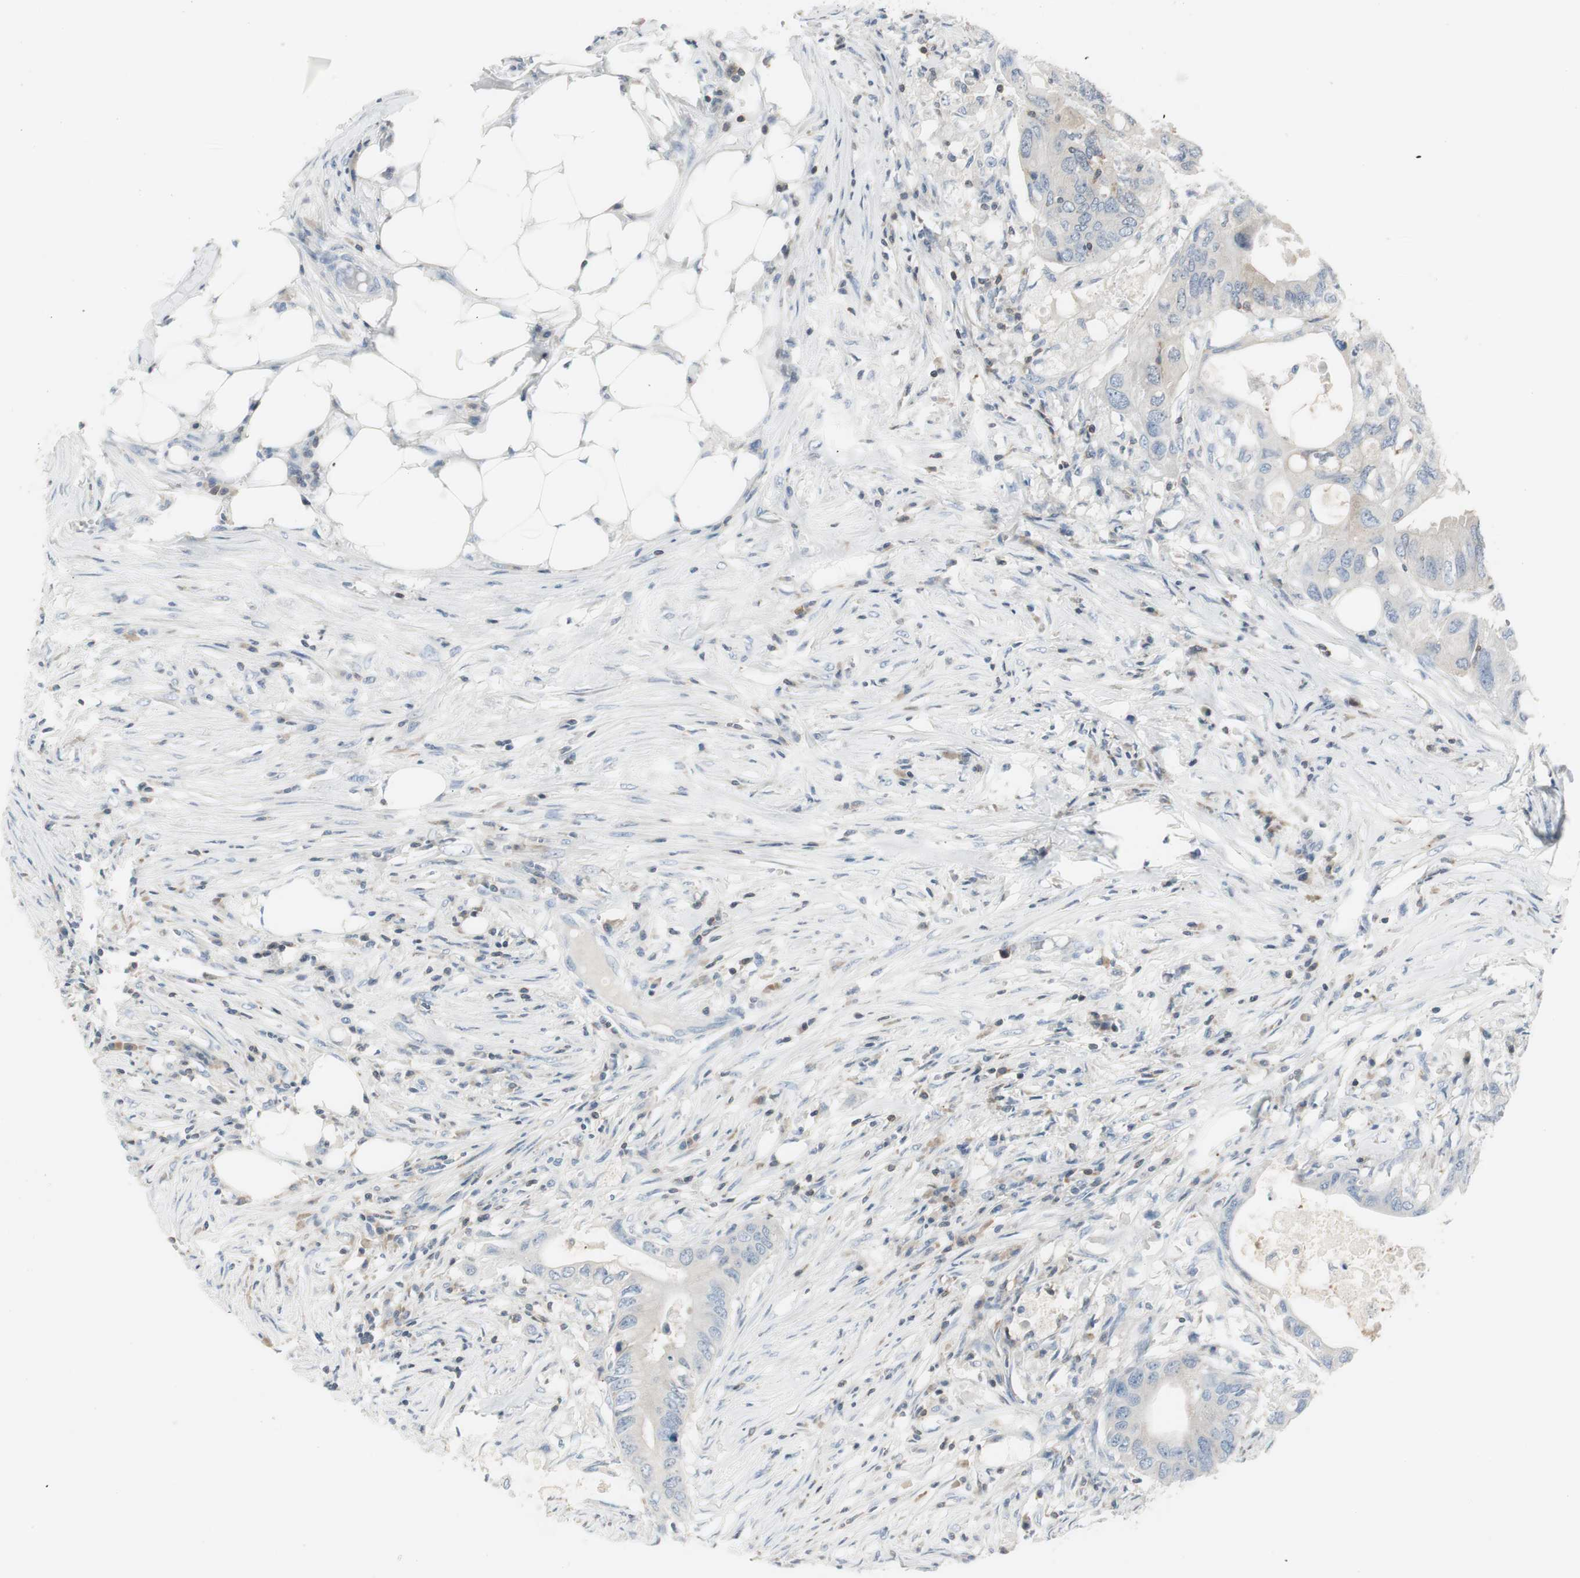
{"staining": {"intensity": "negative", "quantity": "none", "location": "none"}, "tissue": "colorectal cancer", "cell_type": "Tumor cells", "image_type": "cancer", "snomed": [{"axis": "morphology", "description": "Adenocarcinoma, NOS"}, {"axis": "topography", "description": "Colon"}], "caption": "High power microscopy photomicrograph of an immunohistochemistry (IHC) micrograph of colorectal adenocarcinoma, revealing no significant staining in tumor cells.", "gene": "SLC9A3R1", "patient": {"sex": "male", "age": 71}}